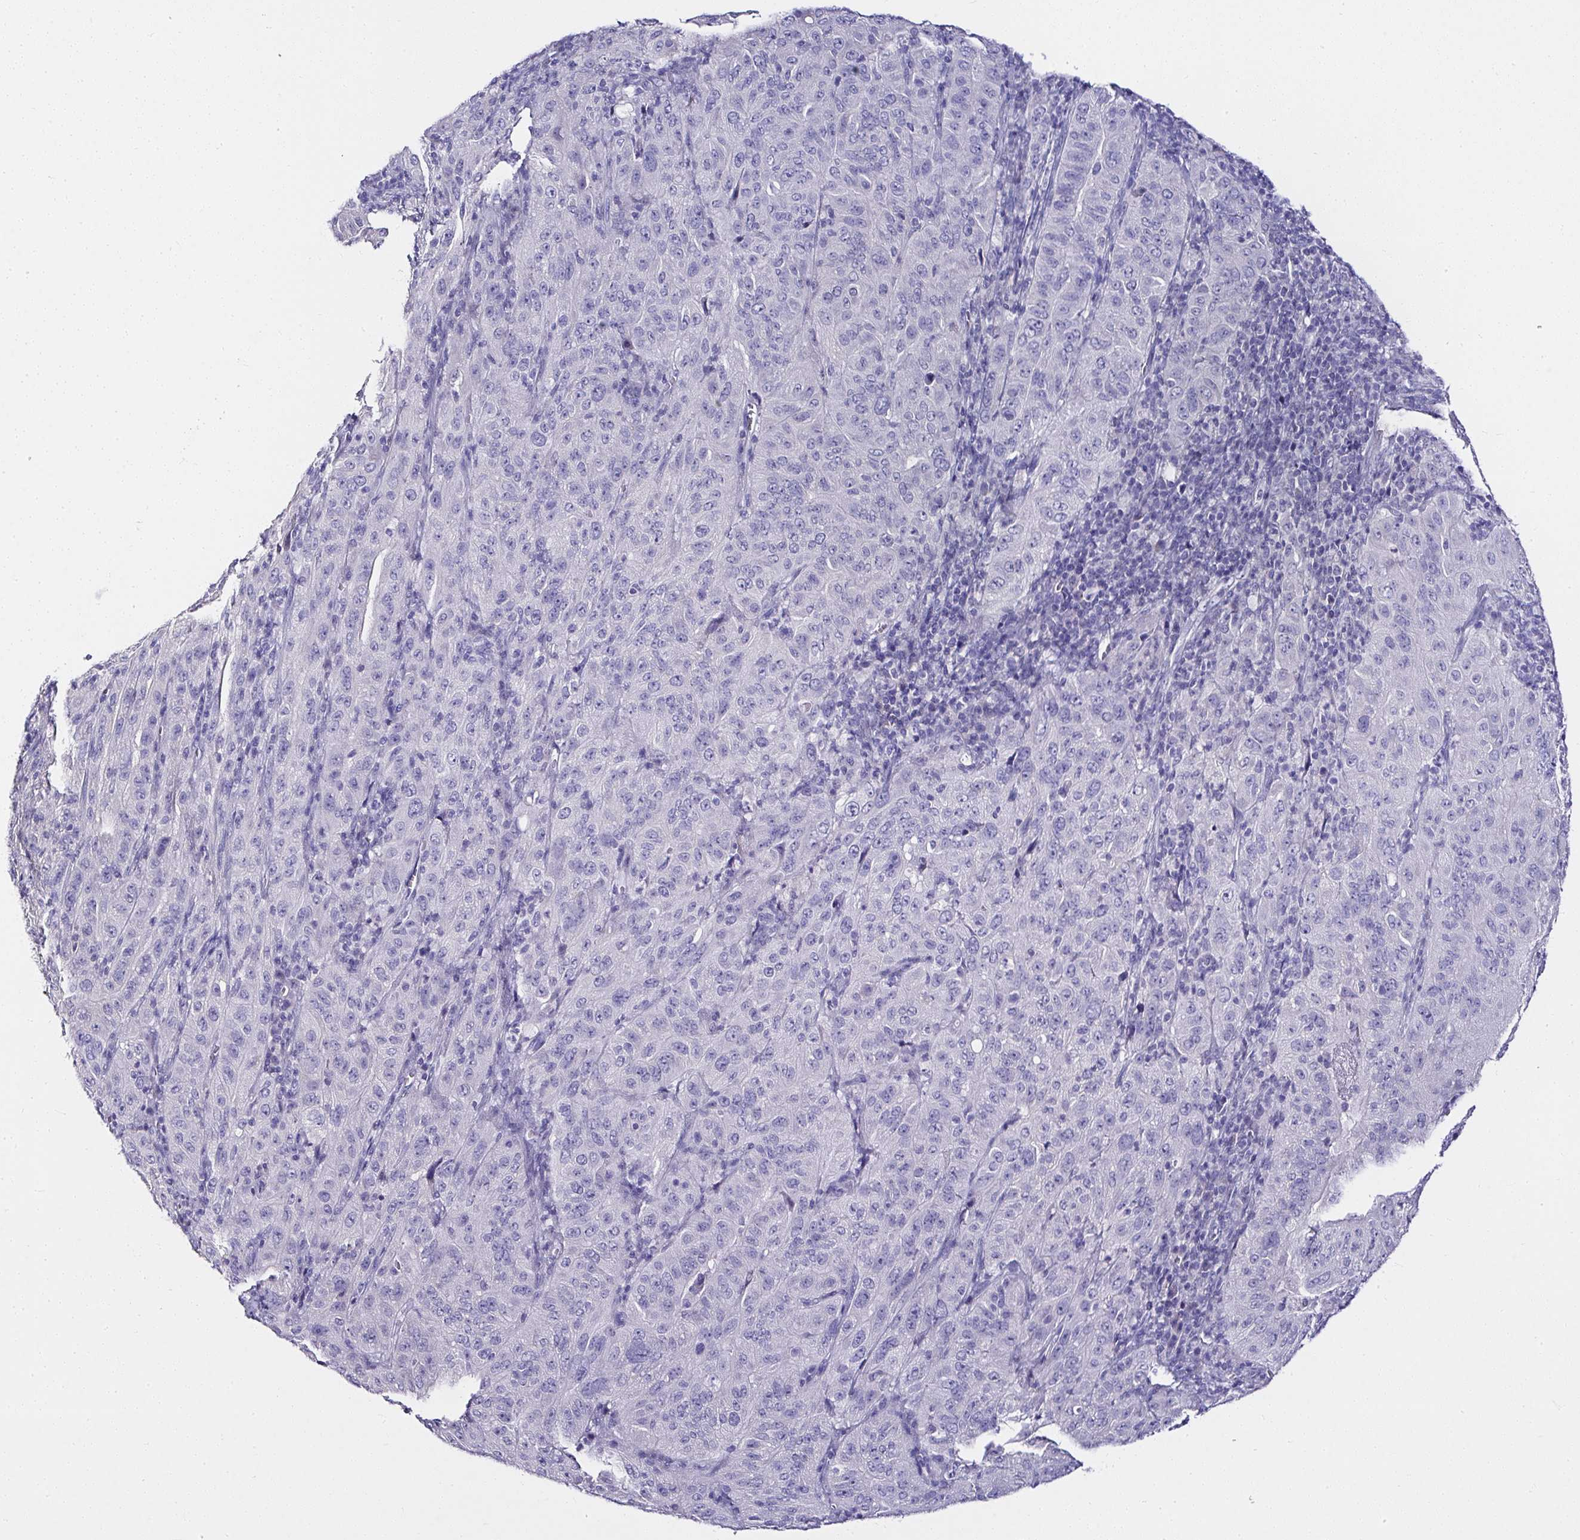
{"staining": {"intensity": "negative", "quantity": "none", "location": "none"}, "tissue": "pancreatic cancer", "cell_type": "Tumor cells", "image_type": "cancer", "snomed": [{"axis": "morphology", "description": "Adenocarcinoma, NOS"}, {"axis": "topography", "description": "Pancreas"}], "caption": "Pancreatic cancer (adenocarcinoma) was stained to show a protein in brown. There is no significant expression in tumor cells.", "gene": "ATP2A1", "patient": {"sex": "male", "age": 63}}